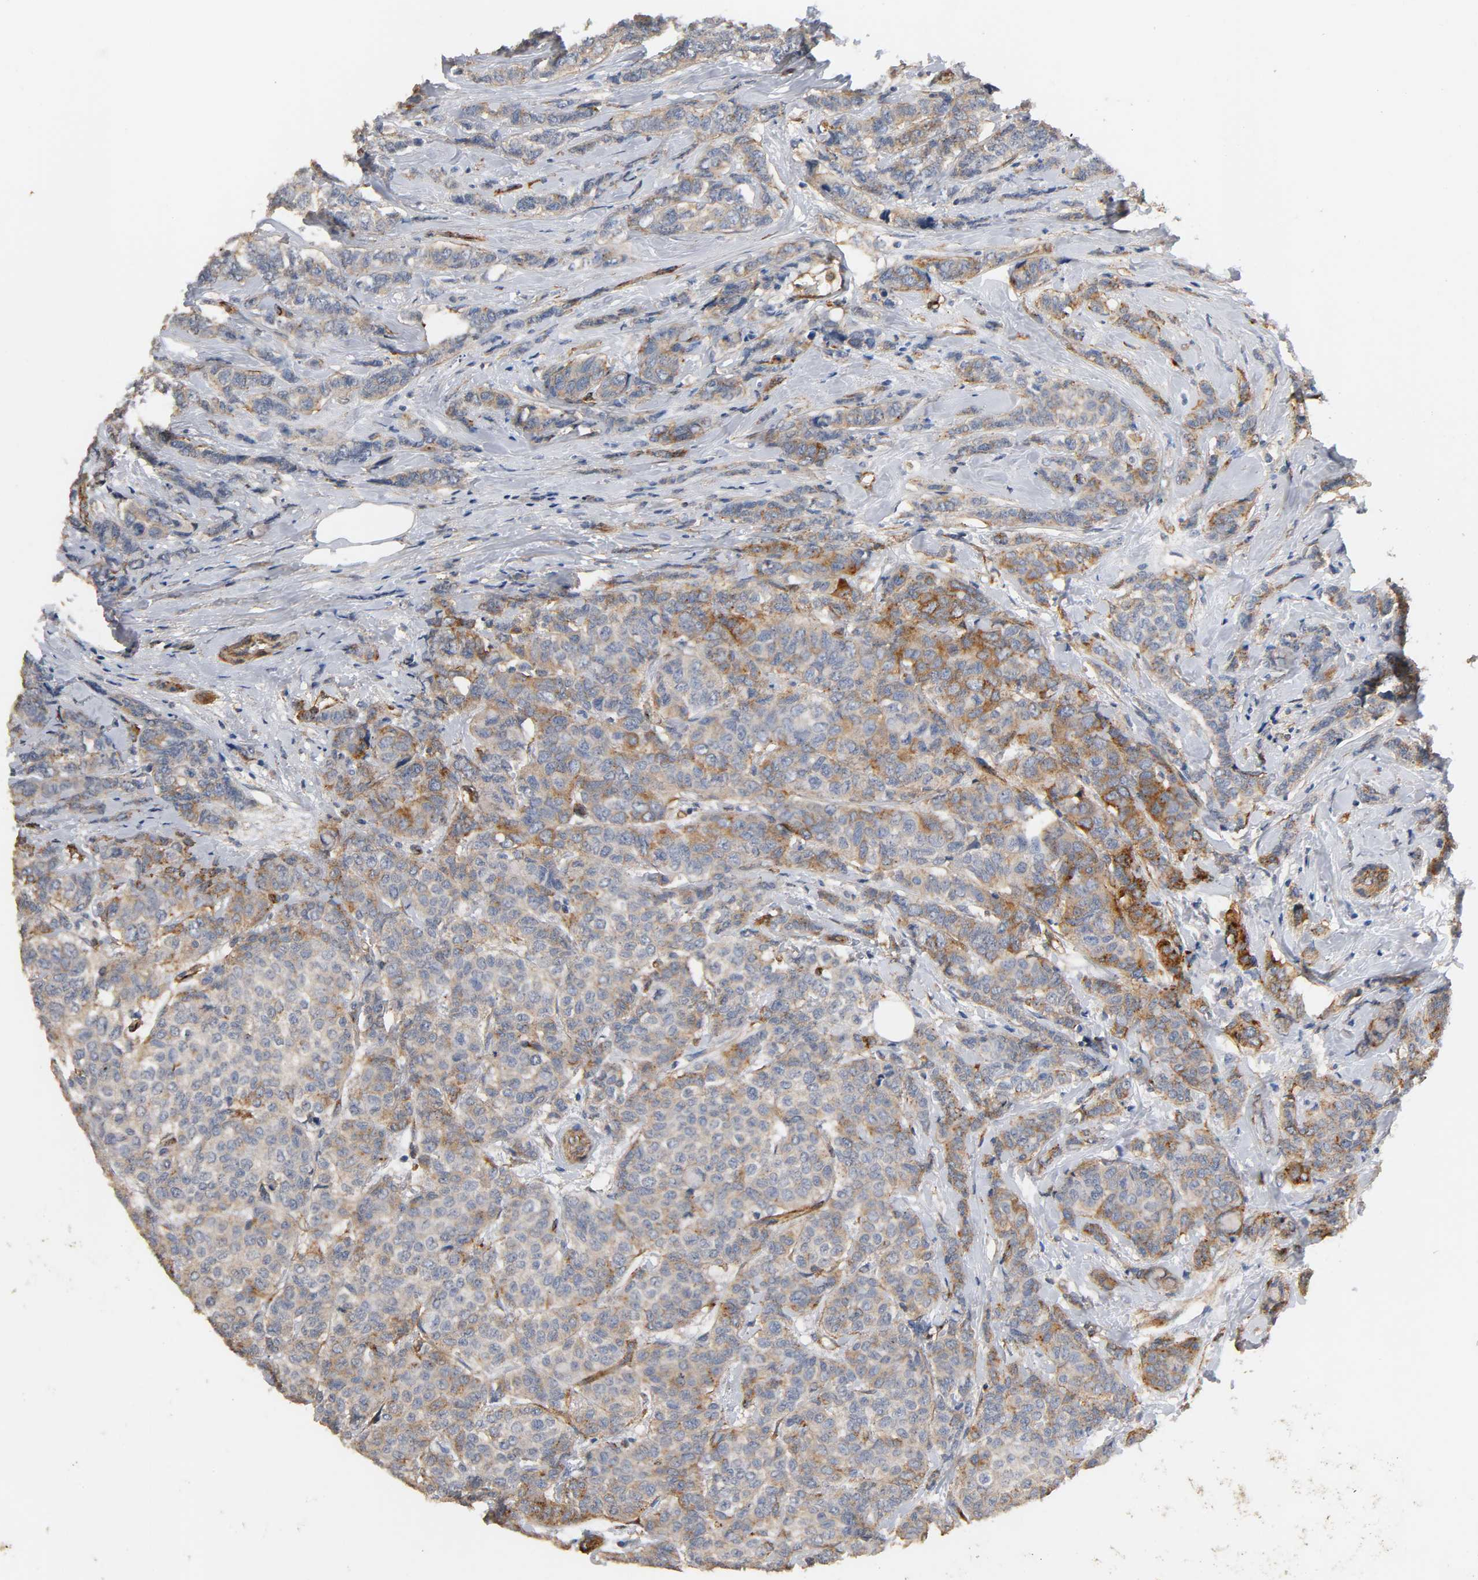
{"staining": {"intensity": "weak", "quantity": "25%-75%", "location": "cytoplasmic/membranous"}, "tissue": "breast cancer", "cell_type": "Tumor cells", "image_type": "cancer", "snomed": [{"axis": "morphology", "description": "Lobular carcinoma"}, {"axis": "topography", "description": "Breast"}], "caption": "Brown immunohistochemical staining in breast cancer (lobular carcinoma) displays weak cytoplasmic/membranous staining in about 25%-75% of tumor cells. The protein is stained brown, and the nuclei are stained in blue (DAB IHC with brightfield microscopy, high magnification).", "gene": "IFITM3", "patient": {"sex": "female", "age": 60}}